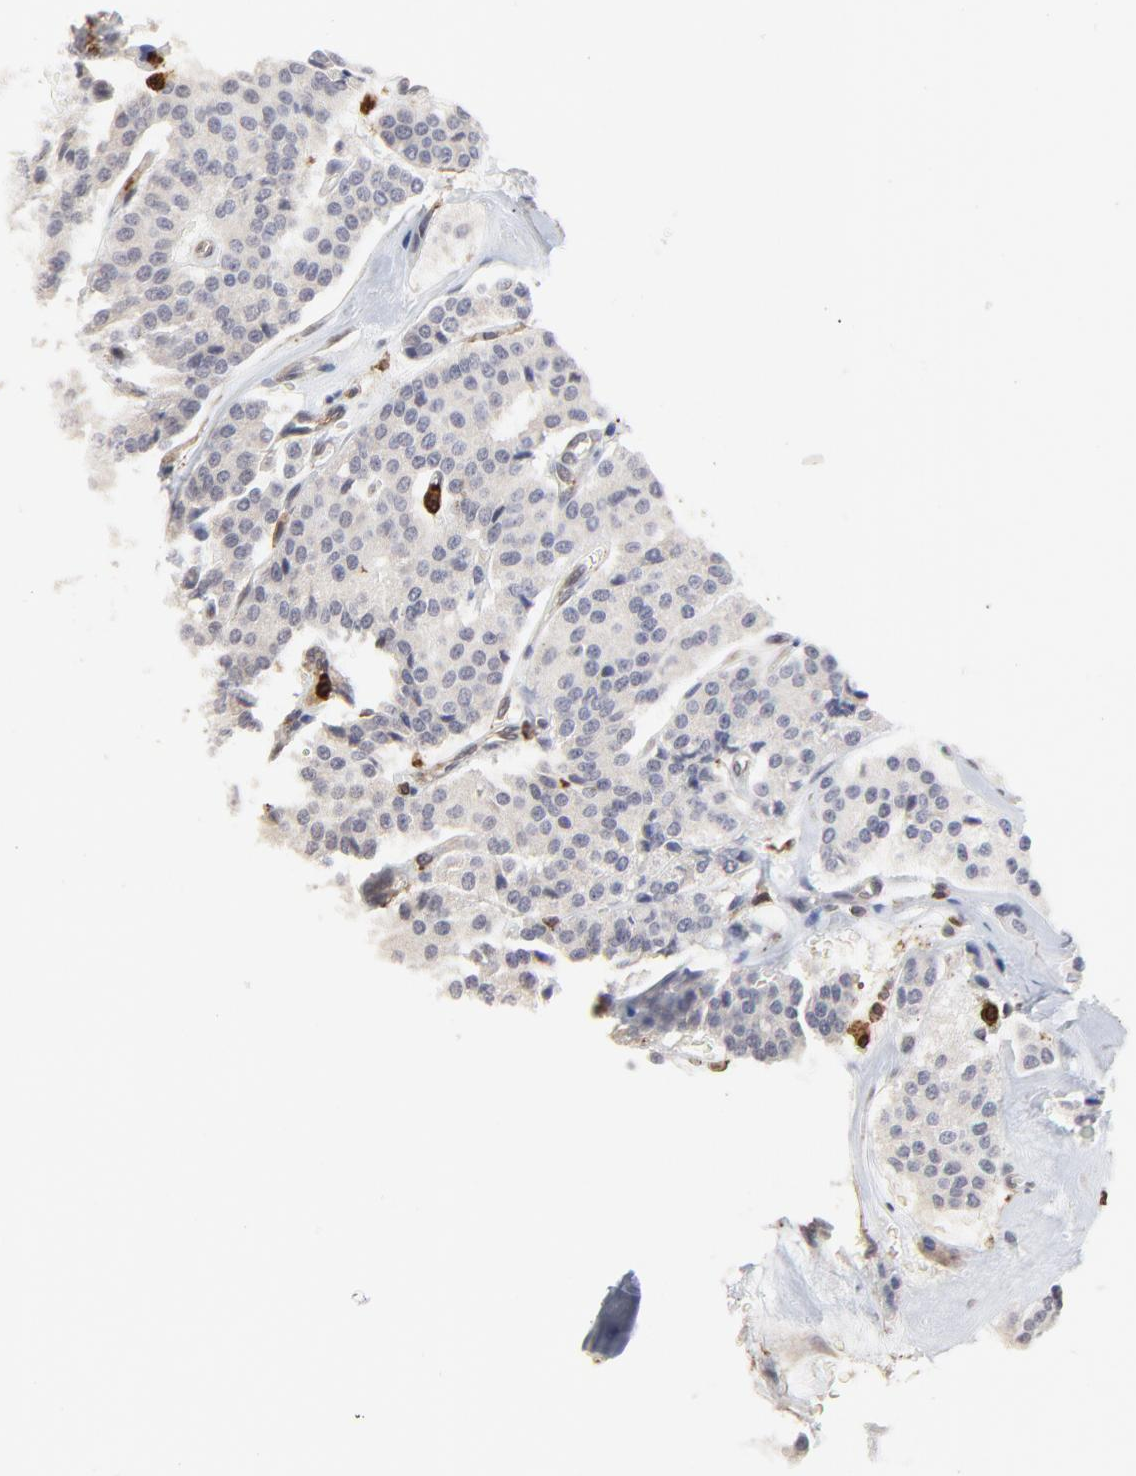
{"staining": {"intensity": "negative", "quantity": "none", "location": "none"}, "tissue": "carcinoid", "cell_type": "Tumor cells", "image_type": "cancer", "snomed": [{"axis": "morphology", "description": "Carcinoid, malignant, NOS"}, {"axis": "topography", "description": "Bronchus"}], "caption": "Immunohistochemistry (IHC) histopathology image of neoplastic tissue: human malignant carcinoid stained with DAB exhibits no significant protein expression in tumor cells.", "gene": "SLC6A14", "patient": {"sex": "male", "age": 55}}